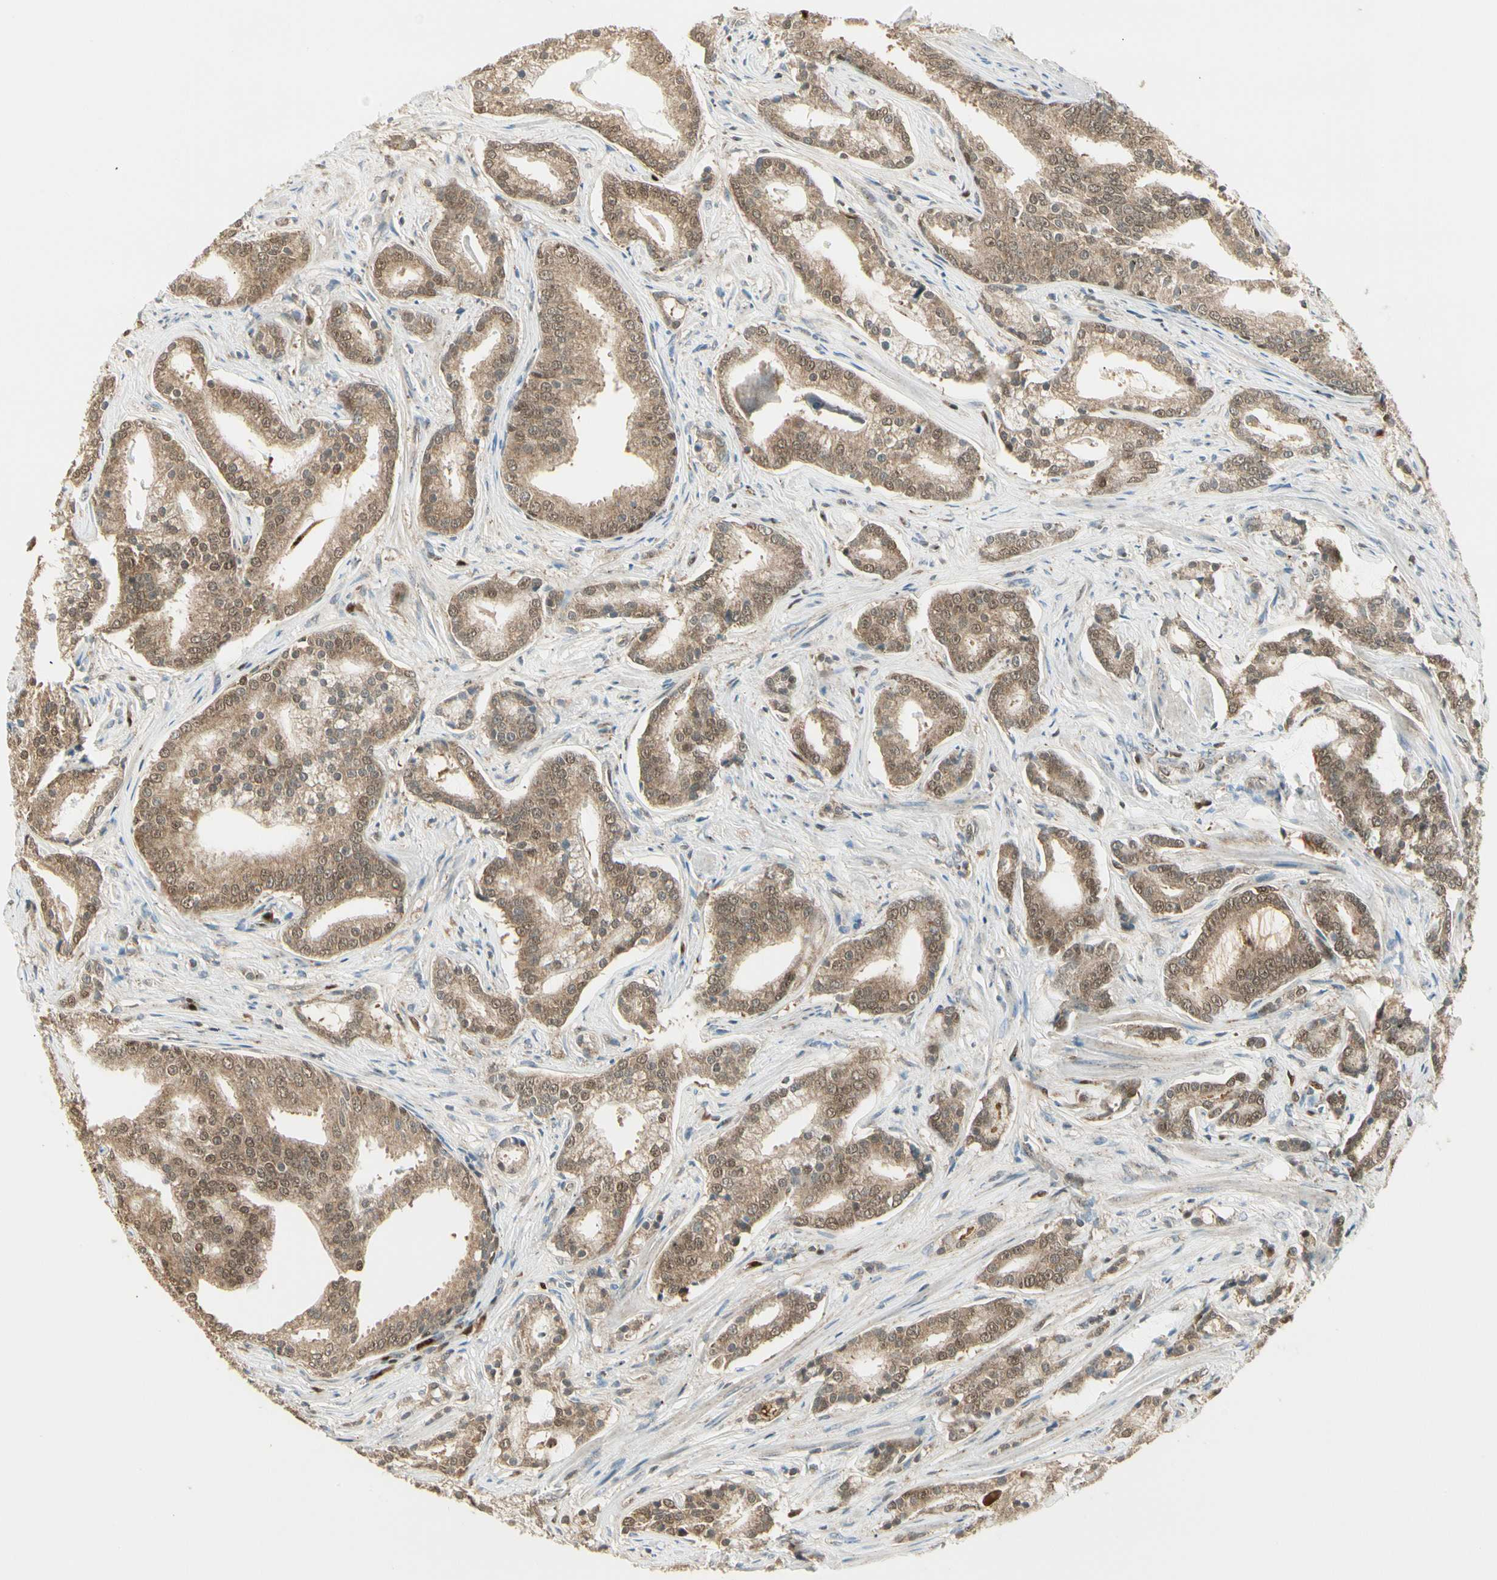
{"staining": {"intensity": "moderate", "quantity": ">75%", "location": "cytoplasmic/membranous,nuclear"}, "tissue": "prostate cancer", "cell_type": "Tumor cells", "image_type": "cancer", "snomed": [{"axis": "morphology", "description": "Adenocarcinoma, Low grade"}, {"axis": "topography", "description": "Prostate"}], "caption": "IHC (DAB) staining of human prostate cancer (low-grade adenocarcinoma) exhibits moderate cytoplasmic/membranous and nuclear protein expression in about >75% of tumor cells.", "gene": "LTA4H", "patient": {"sex": "male", "age": 58}}